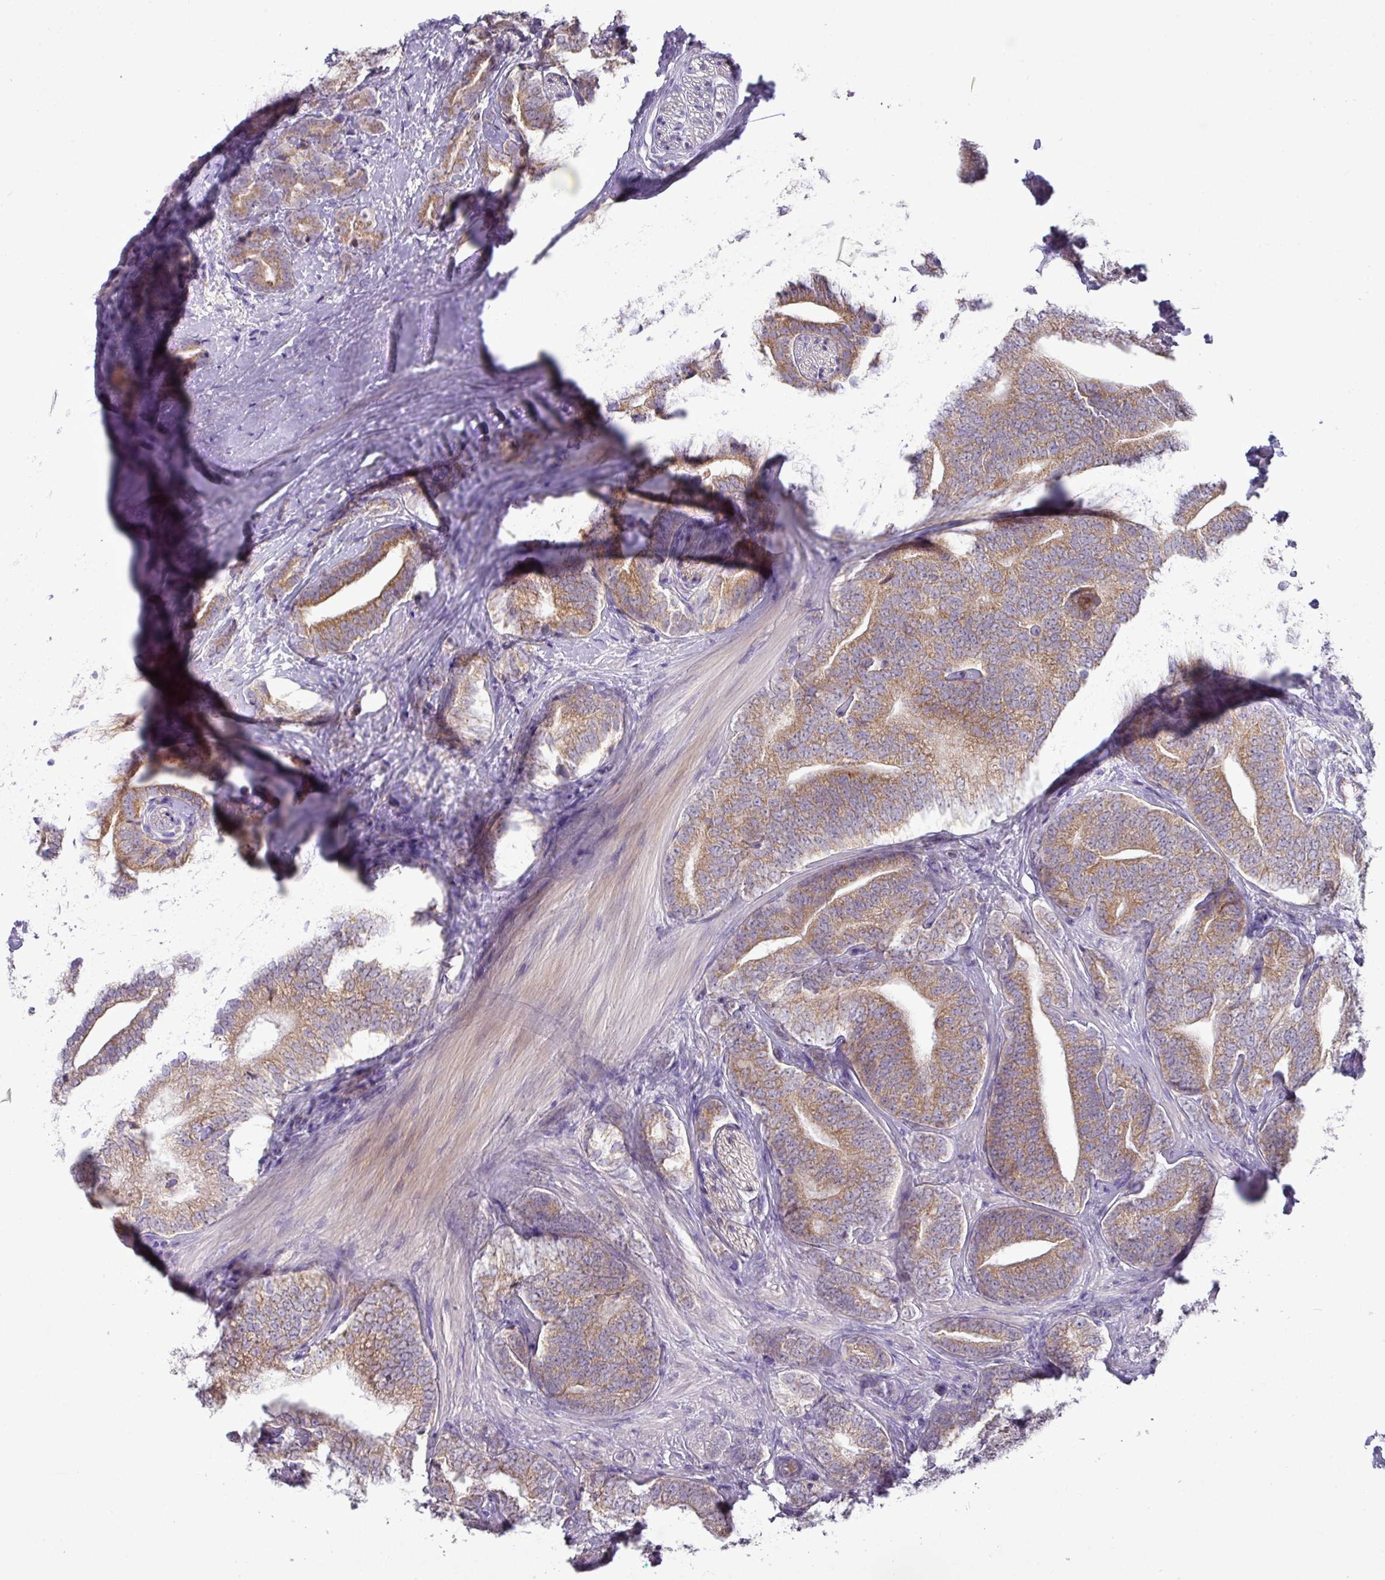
{"staining": {"intensity": "moderate", "quantity": "25%-75%", "location": "cytoplasmic/membranous"}, "tissue": "prostate cancer", "cell_type": "Tumor cells", "image_type": "cancer", "snomed": [{"axis": "morphology", "description": "Adenocarcinoma, High grade"}, {"axis": "topography", "description": "Prostate"}], "caption": "IHC image of neoplastic tissue: adenocarcinoma (high-grade) (prostate) stained using IHC displays medium levels of moderate protein expression localized specifically in the cytoplasmic/membranous of tumor cells, appearing as a cytoplasmic/membranous brown color.", "gene": "TRAPPC1", "patient": {"sex": "male", "age": 72}}